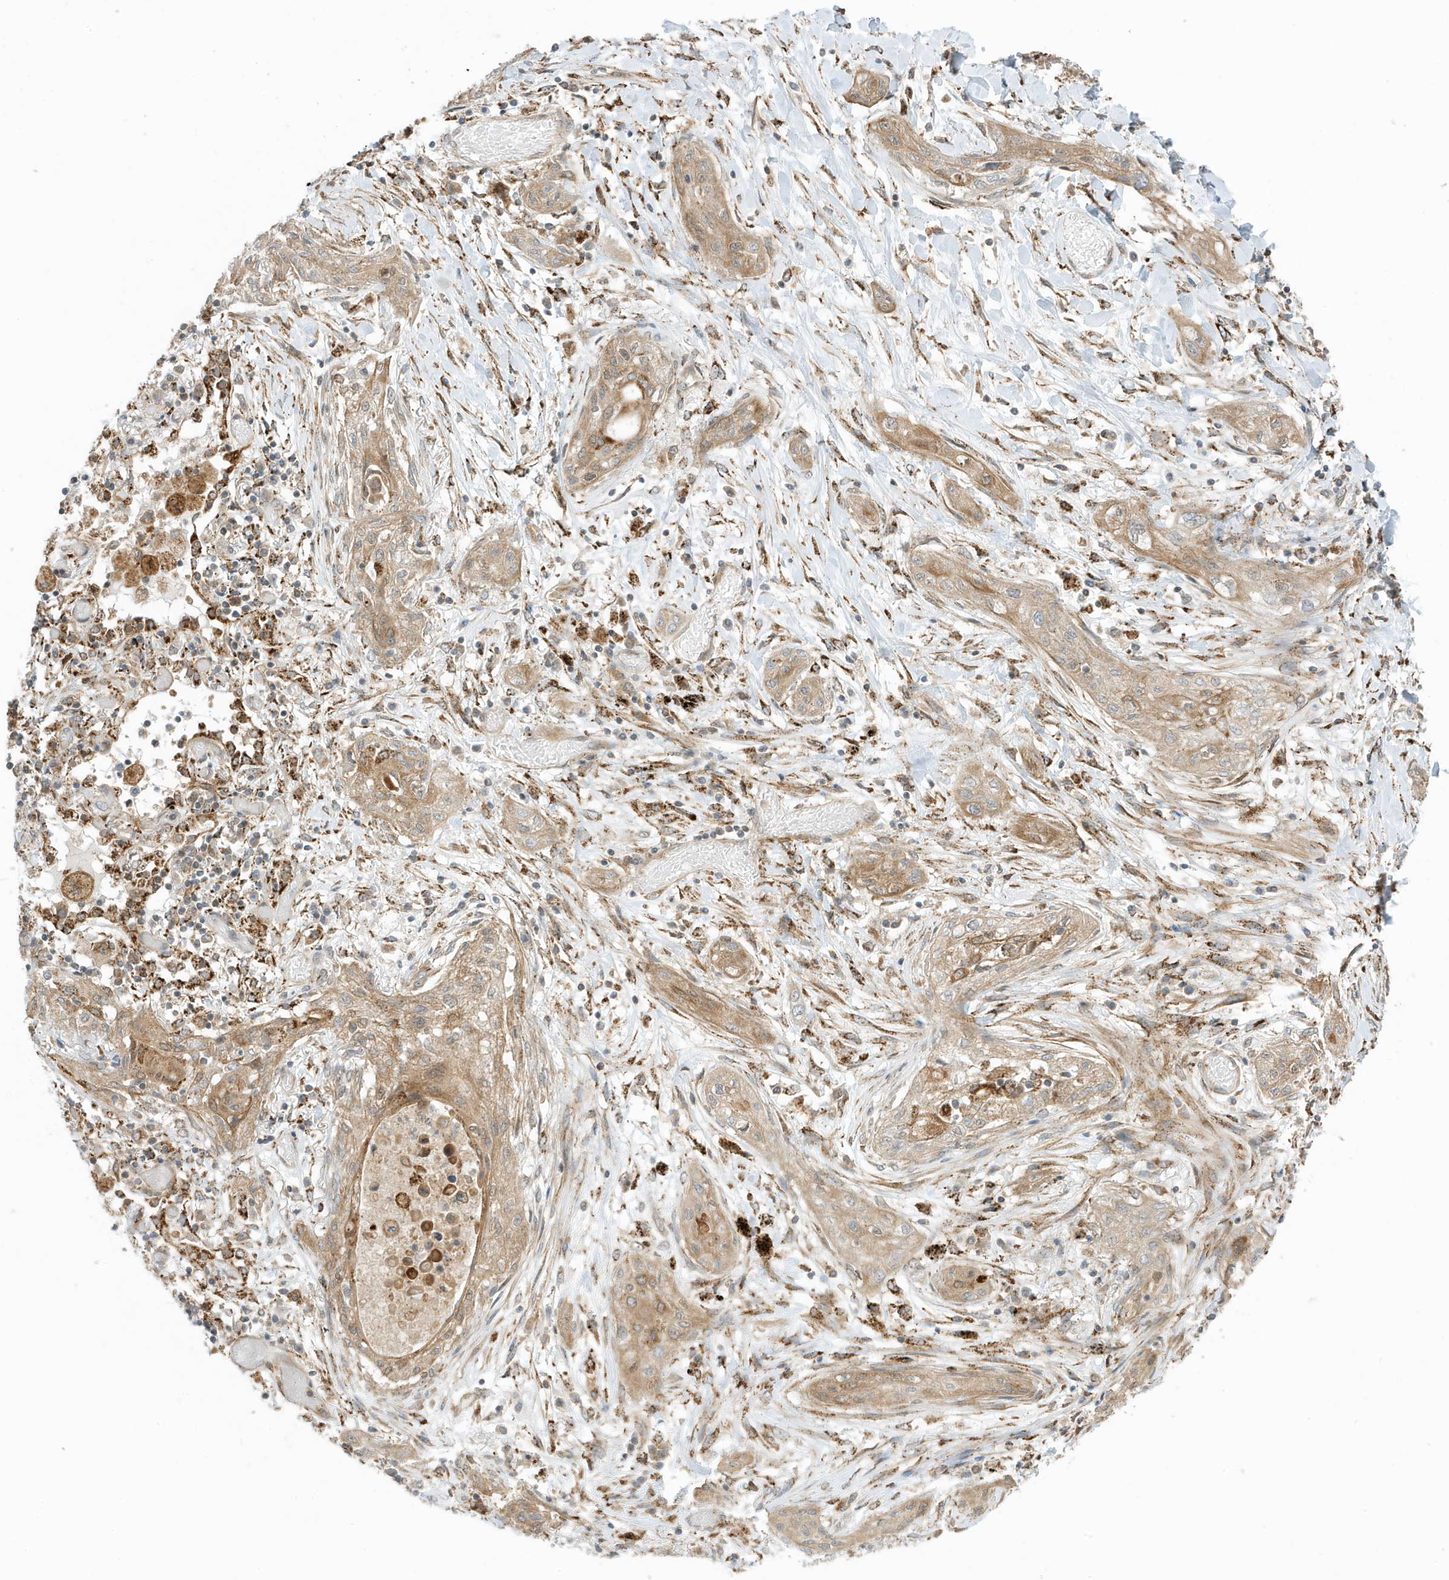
{"staining": {"intensity": "weak", "quantity": ">75%", "location": "cytoplasmic/membranous"}, "tissue": "lung cancer", "cell_type": "Tumor cells", "image_type": "cancer", "snomed": [{"axis": "morphology", "description": "Squamous cell carcinoma, NOS"}, {"axis": "topography", "description": "Lung"}], "caption": "The image displays immunohistochemical staining of lung cancer (squamous cell carcinoma). There is weak cytoplasmic/membranous staining is present in about >75% of tumor cells.", "gene": "DHX36", "patient": {"sex": "female", "age": 47}}